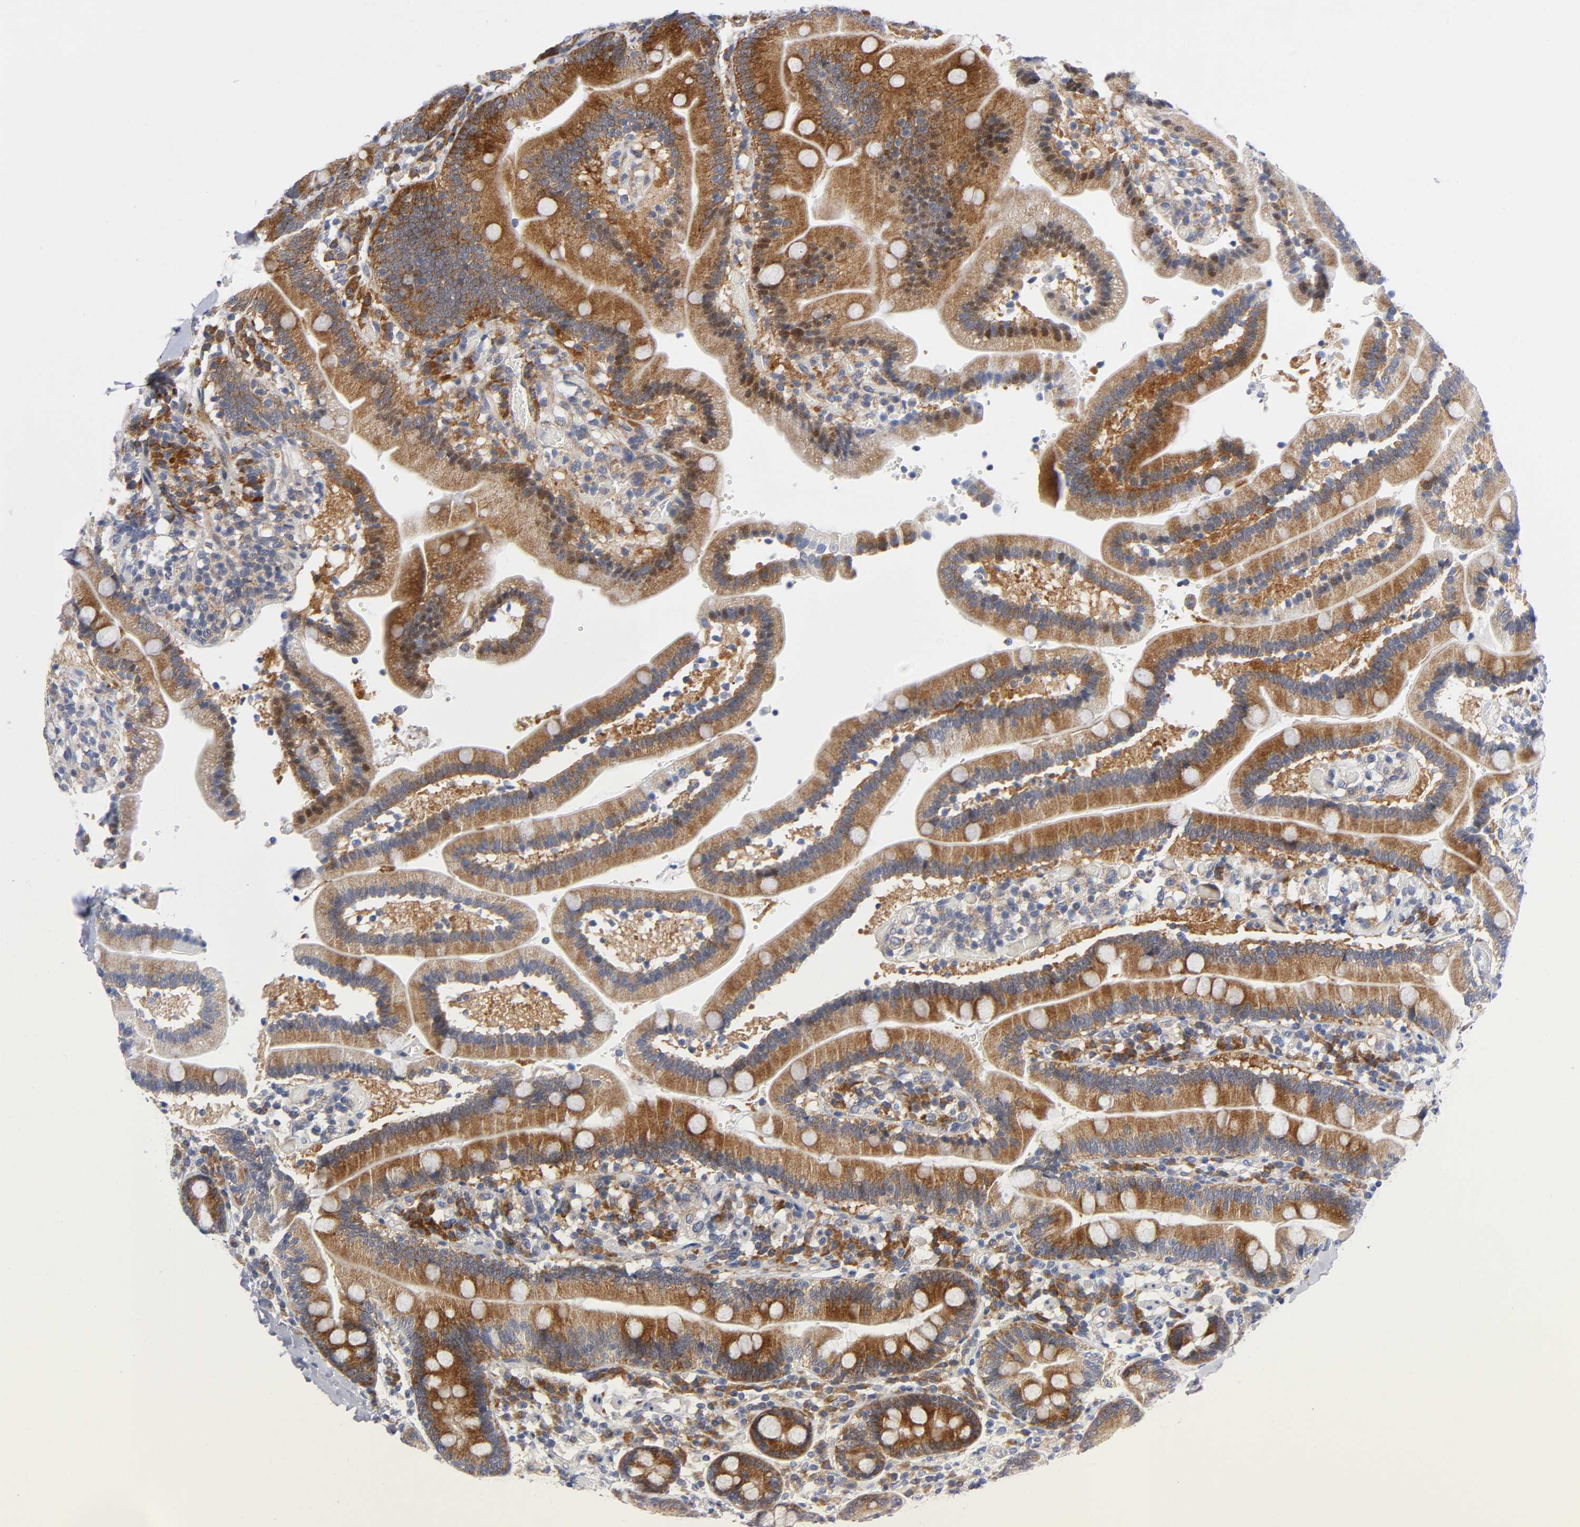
{"staining": {"intensity": "strong", "quantity": ">75%", "location": "cytoplasmic/membranous"}, "tissue": "duodenum", "cell_type": "Glandular cells", "image_type": "normal", "snomed": [{"axis": "morphology", "description": "Normal tissue, NOS"}, {"axis": "topography", "description": "Duodenum"}], "caption": "IHC of unremarkable duodenum reveals high levels of strong cytoplasmic/membranous expression in about >75% of glandular cells.", "gene": "EIF5", "patient": {"sex": "male", "age": 66}}